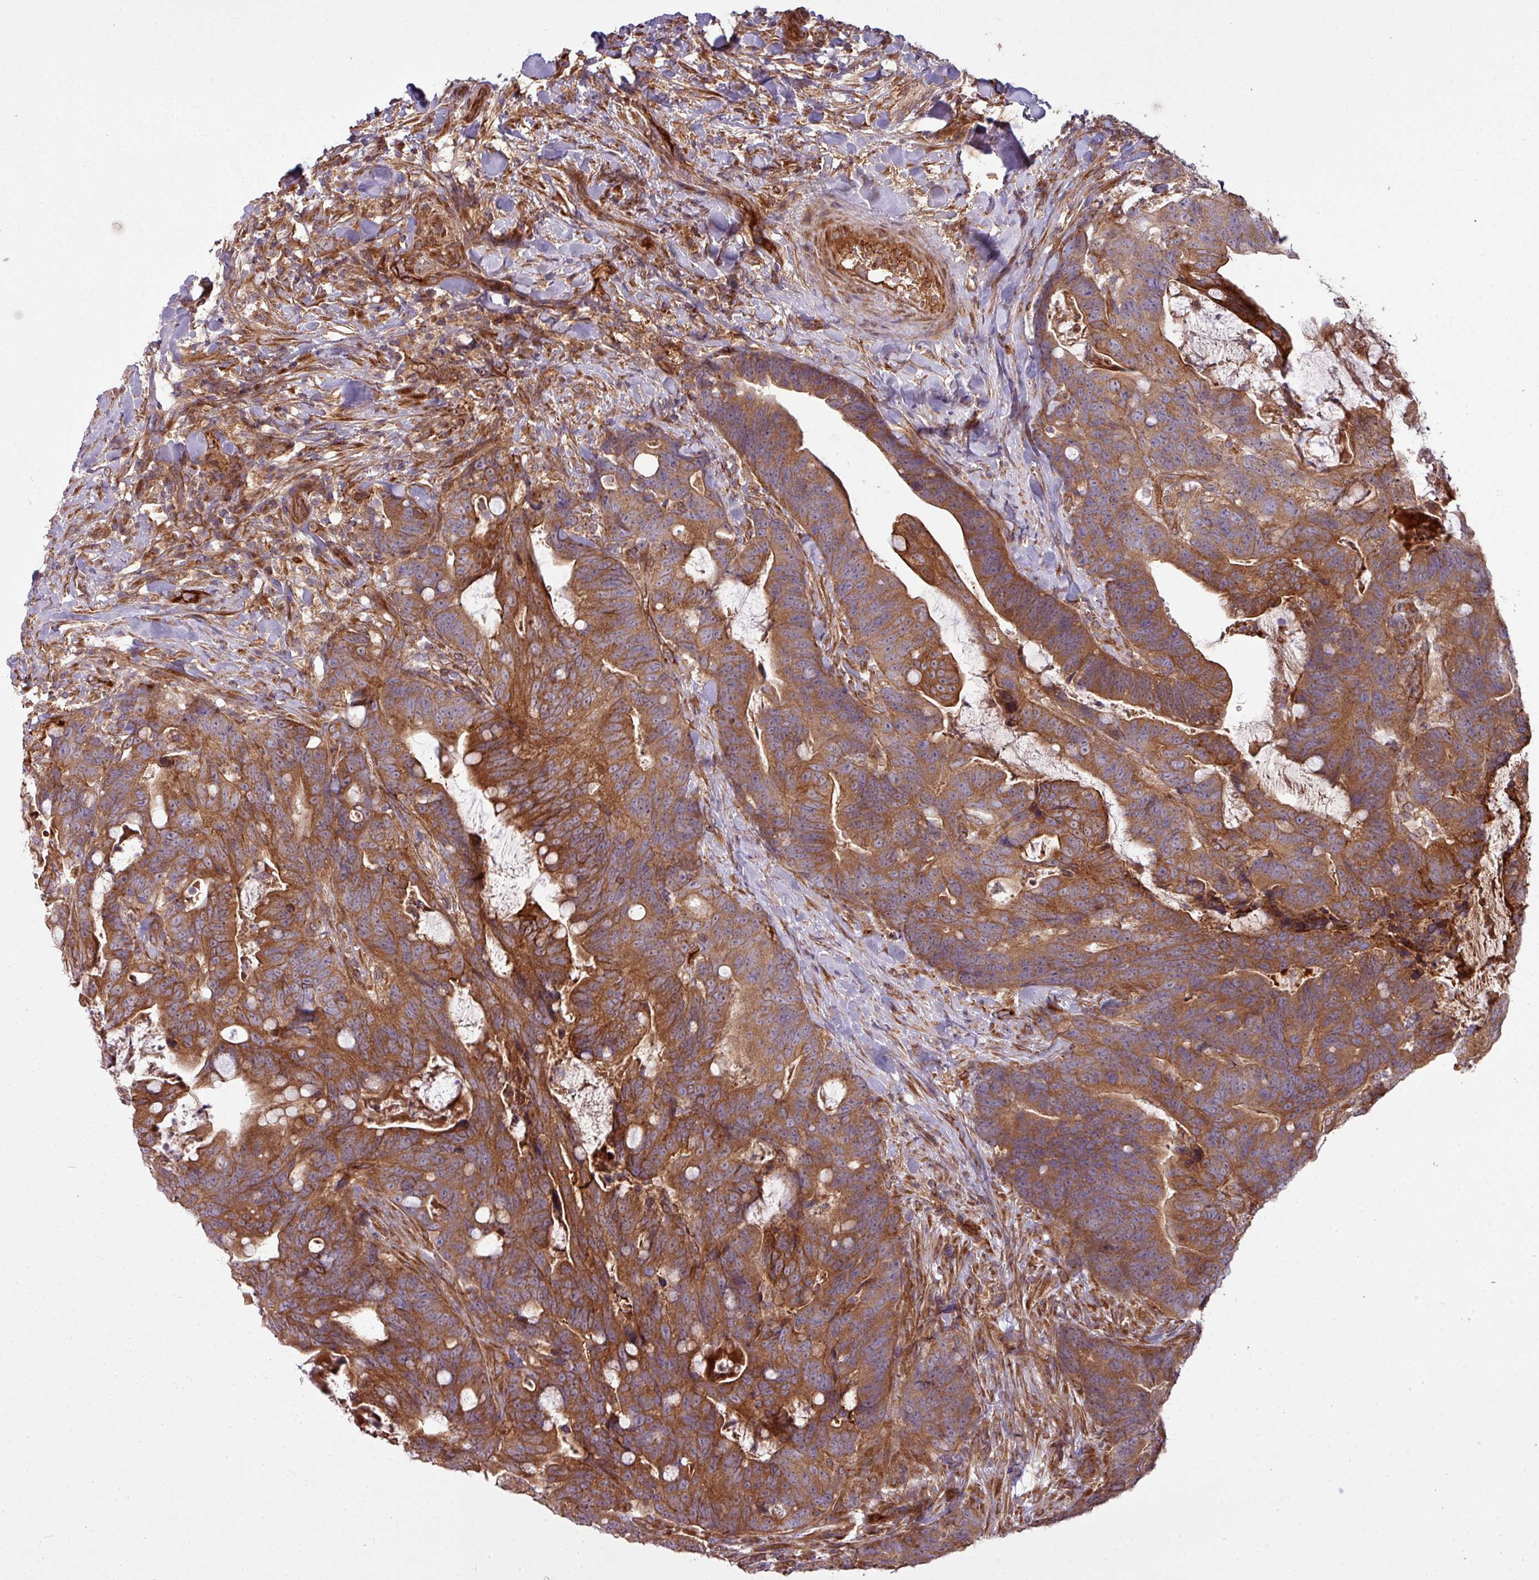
{"staining": {"intensity": "moderate", "quantity": ">75%", "location": "cytoplasmic/membranous"}, "tissue": "colorectal cancer", "cell_type": "Tumor cells", "image_type": "cancer", "snomed": [{"axis": "morphology", "description": "Adenocarcinoma, NOS"}, {"axis": "topography", "description": "Colon"}], "caption": "IHC histopathology image of neoplastic tissue: human adenocarcinoma (colorectal) stained using immunohistochemistry (IHC) reveals medium levels of moderate protein expression localized specifically in the cytoplasmic/membranous of tumor cells, appearing as a cytoplasmic/membranous brown color.", "gene": "SNRNP25", "patient": {"sex": "female", "age": 82}}